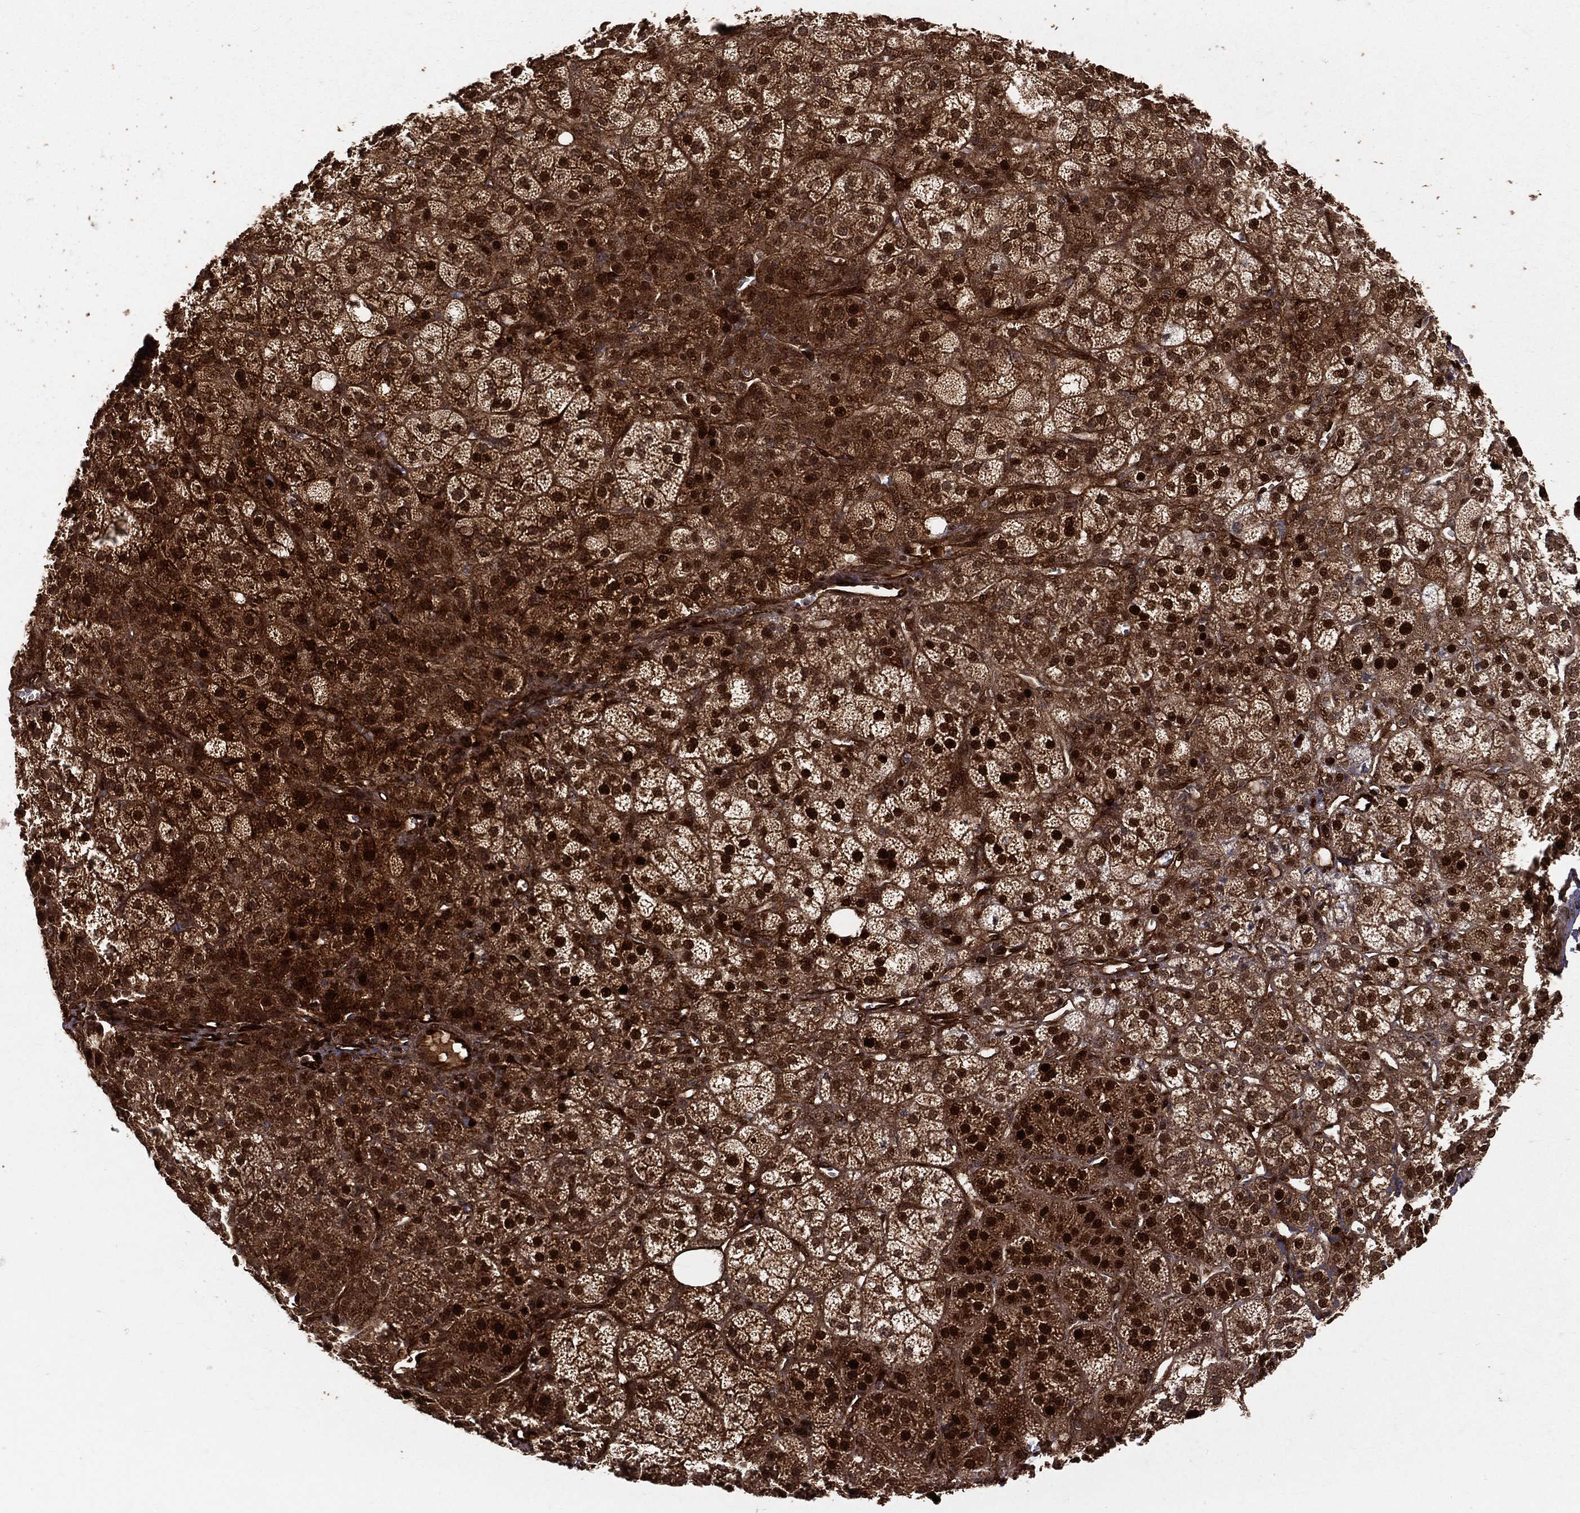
{"staining": {"intensity": "strong", "quantity": ">75%", "location": "cytoplasmic/membranous,nuclear"}, "tissue": "adrenal gland", "cell_type": "Glandular cells", "image_type": "normal", "snomed": [{"axis": "morphology", "description": "Normal tissue, NOS"}, {"axis": "topography", "description": "Adrenal gland"}], "caption": "Adrenal gland stained with DAB (3,3'-diaminobenzidine) immunohistochemistry (IHC) reveals high levels of strong cytoplasmic/membranous,nuclear expression in about >75% of glandular cells.", "gene": "MAPK1", "patient": {"sex": "female", "age": 60}}